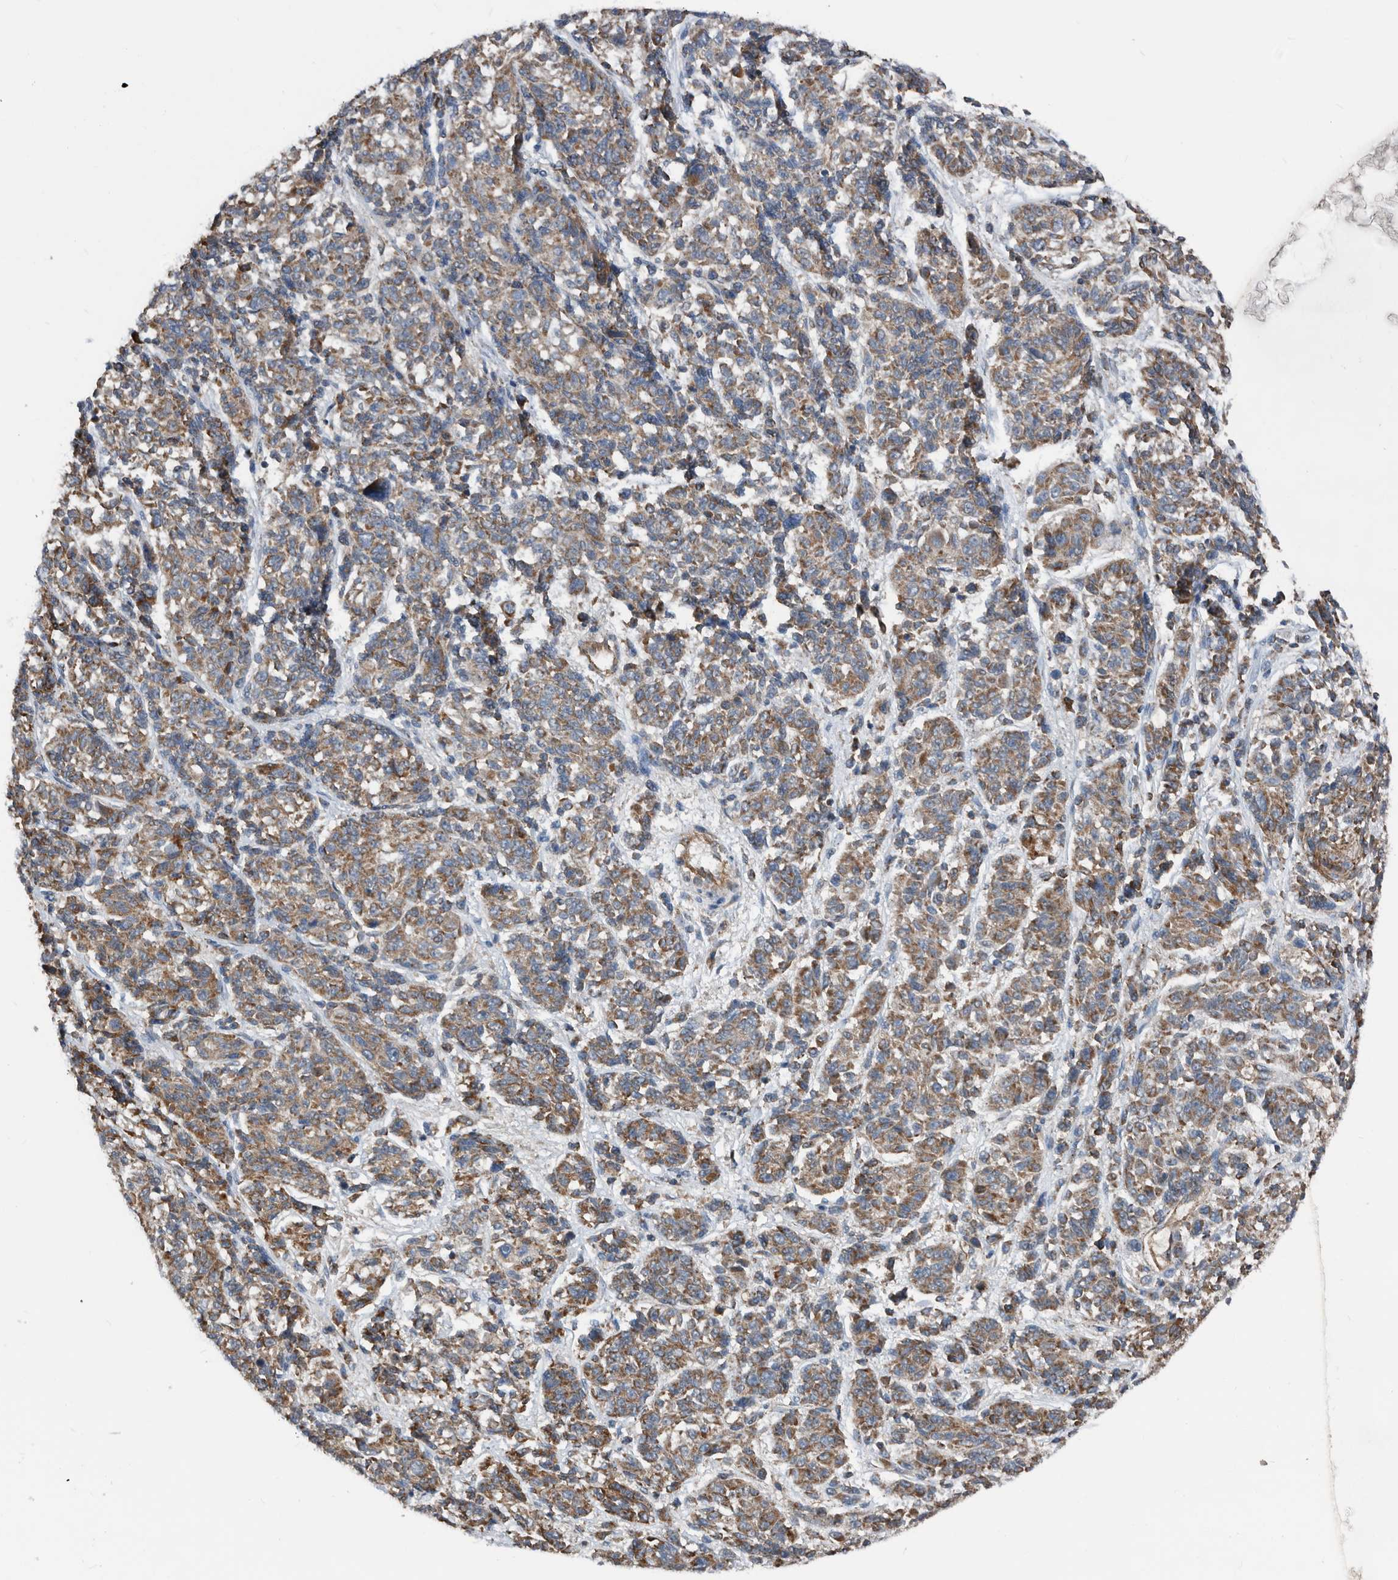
{"staining": {"intensity": "moderate", "quantity": ">75%", "location": "cytoplasmic/membranous"}, "tissue": "melanoma", "cell_type": "Tumor cells", "image_type": "cancer", "snomed": [{"axis": "morphology", "description": "Malignant melanoma, NOS"}, {"axis": "topography", "description": "Skin"}], "caption": "Approximately >75% of tumor cells in melanoma display moderate cytoplasmic/membranous protein expression as visualized by brown immunohistochemical staining.", "gene": "AFAP1", "patient": {"sex": "male", "age": 53}}